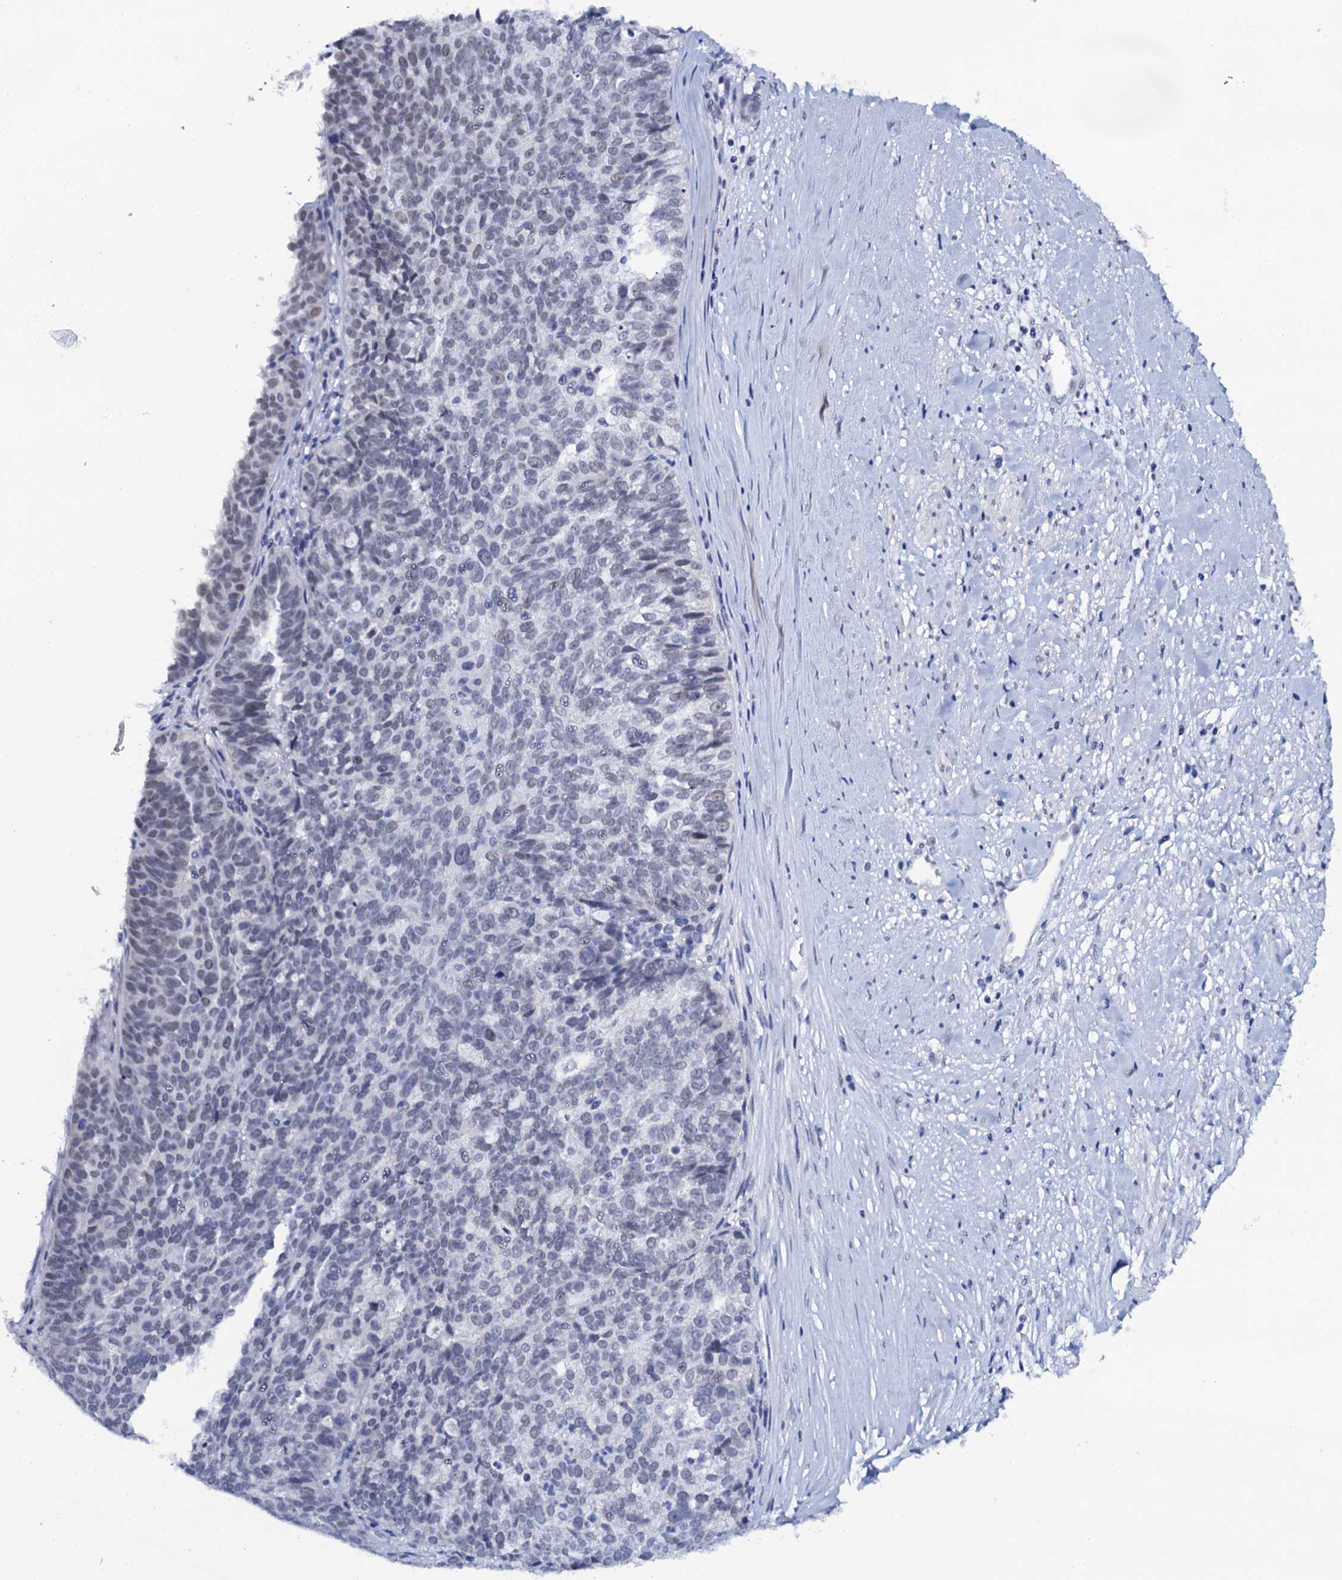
{"staining": {"intensity": "weak", "quantity": "<25%", "location": "nuclear"}, "tissue": "ovarian cancer", "cell_type": "Tumor cells", "image_type": "cancer", "snomed": [{"axis": "morphology", "description": "Cystadenocarcinoma, serous, NOS"}, {"axis": "topography", "description": "Ovary"}], "caption": "A micrograph of human ovarian cancer is negative for staining in tumor cells.", "gene": "C16orf87", "patient": {"sex": "female", "age": 59}}